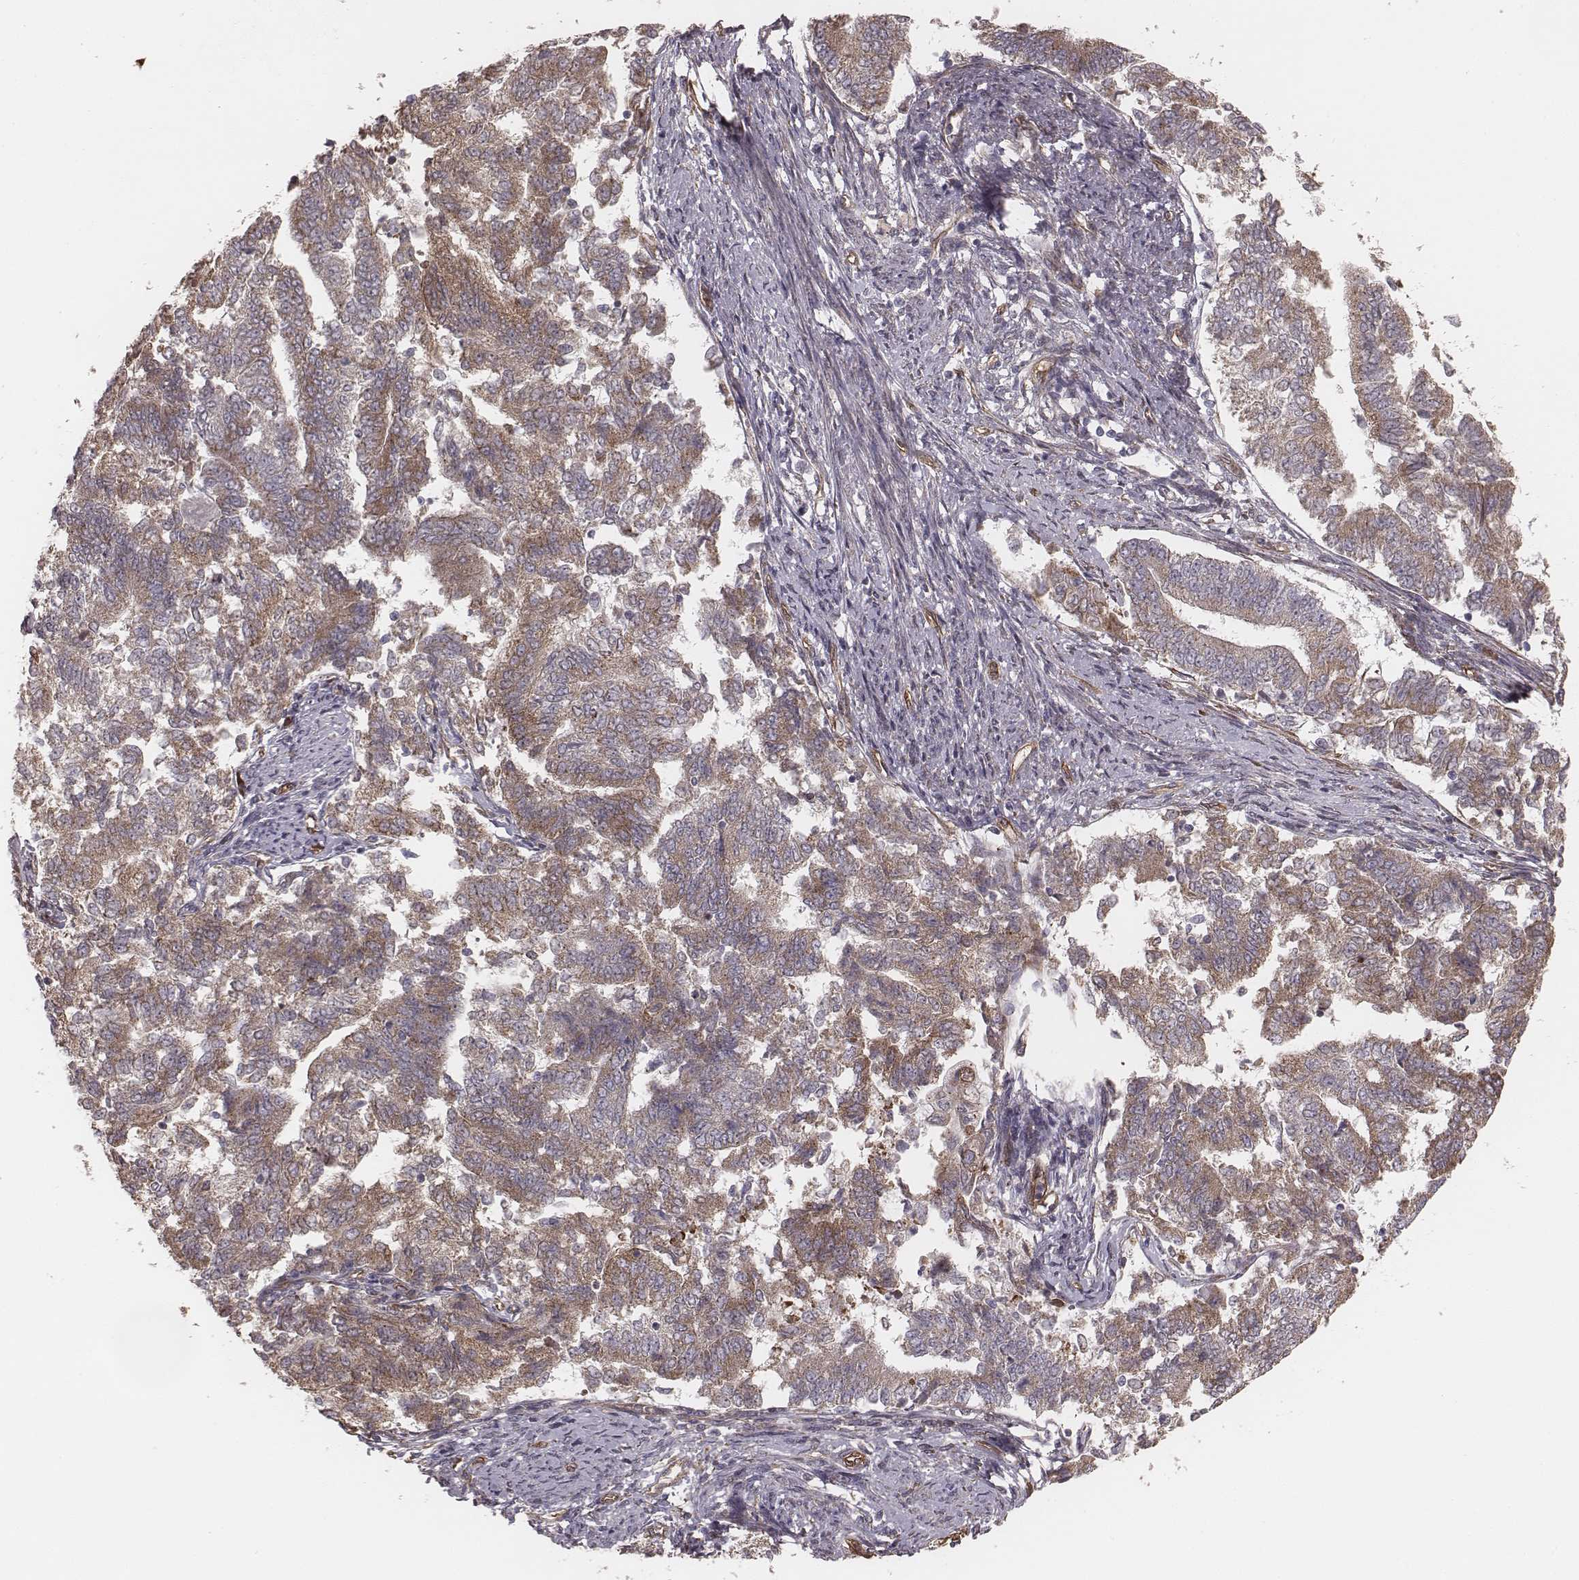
{"staining": {"intensity": "weak", "quantity": ">75%", "location": "cytoplasmic/membranous"}, "tissue": "endometrial cancer", "cell_type": "Tumor cells", "image_type": "cancer", "snomed": [{"axis": "morphology", "description": "Adenocarcinoma, NOS"}, {"axis": "topography", "description": "Endometrium"}], "caption": "DAB immunohistochemical staining of endometrial adenocarcinoma reveals weak cytoplasmic/membranous protein positivity in about >75% of tumor cells.", "gene": "PALMD", "patient": {"sex": "female", "age": 65}}